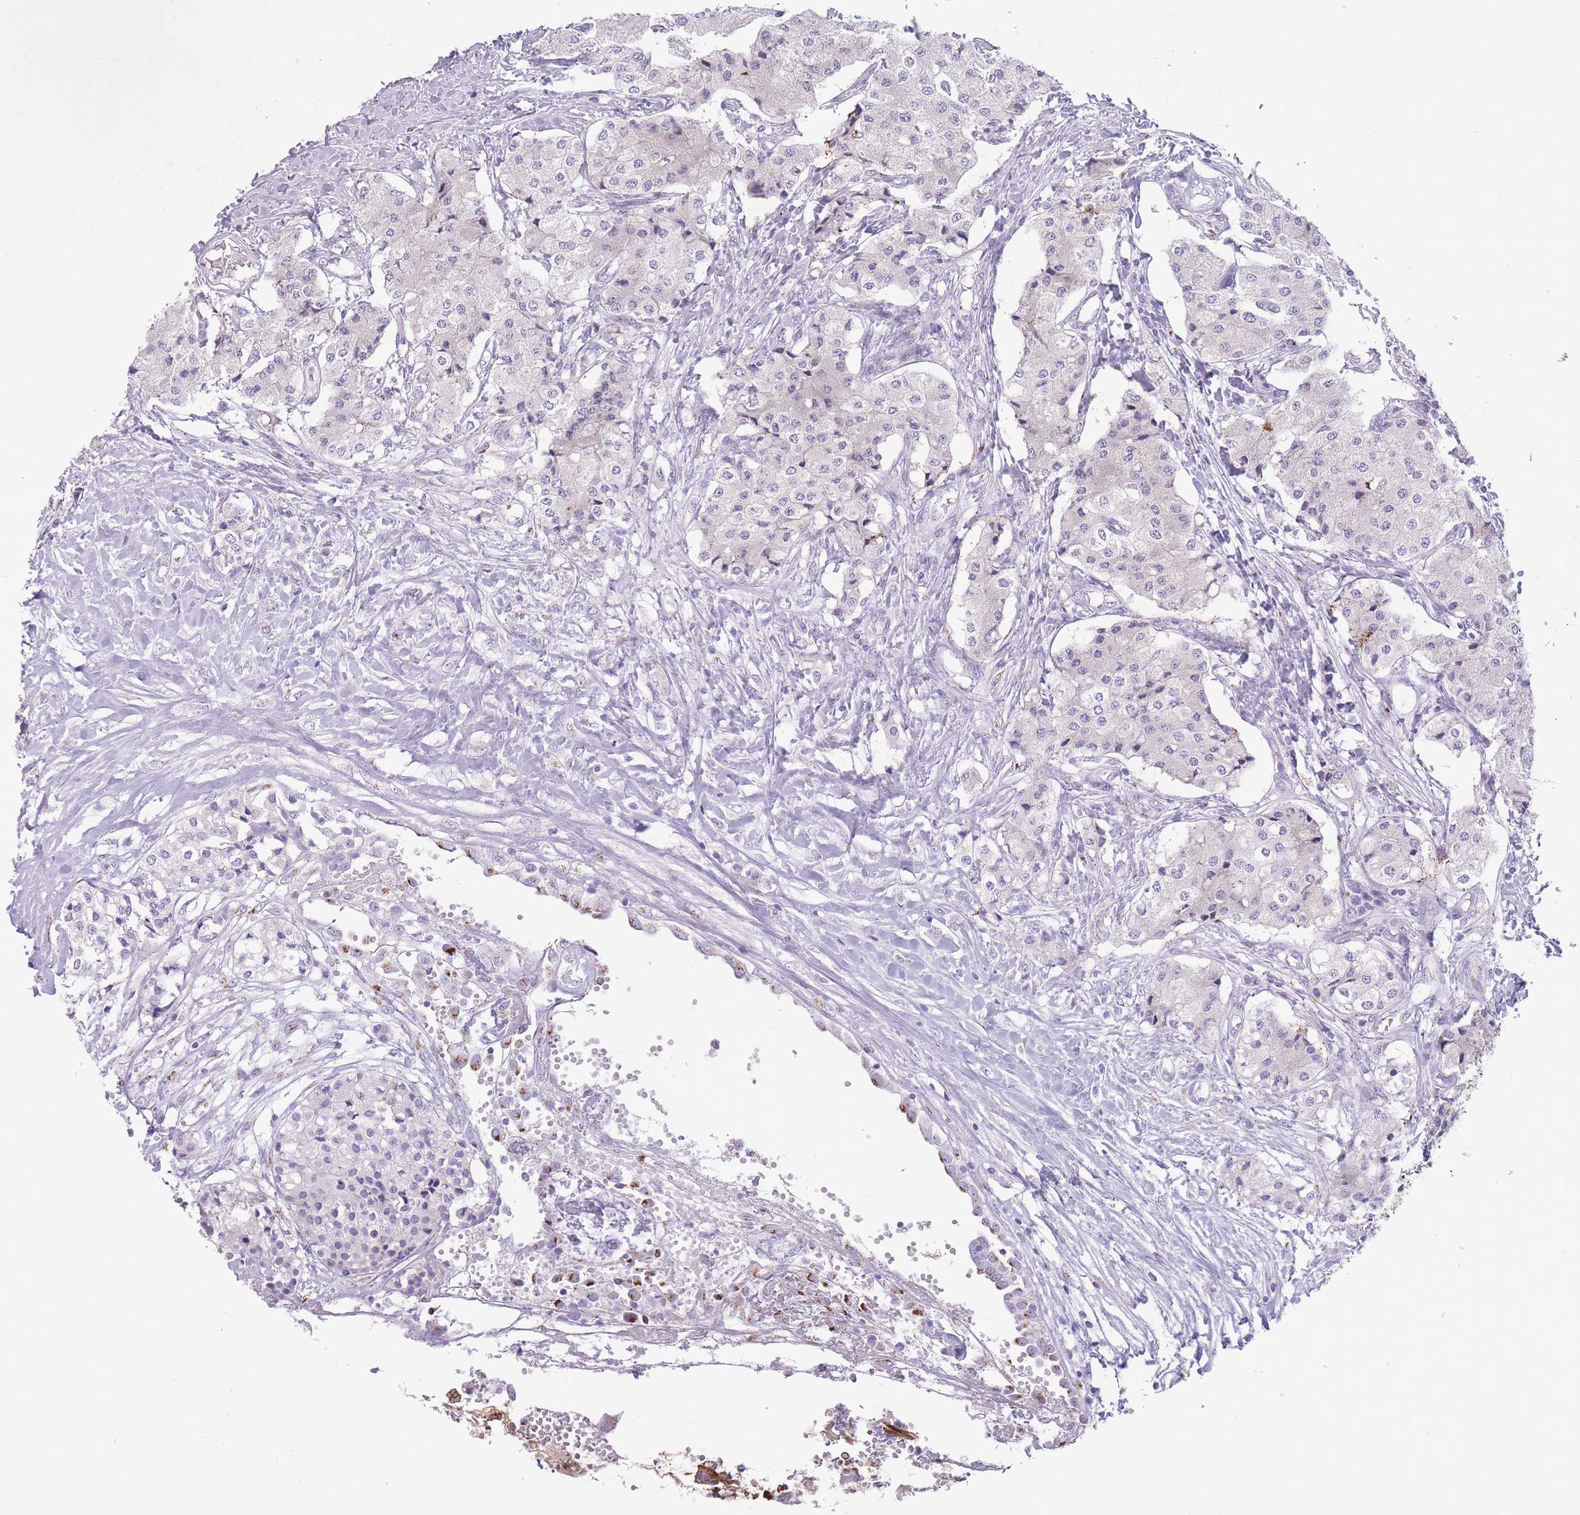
{"staining": {"intensity": "negative", "quantity": "none", "location": "none"}, "tissue": "carcinoid", "cell_type": "Tumor cells", "image_type": "cancer", "snomed": [{"axis": "morphology", "description": "Carcinoid, malignant, NOS"}, {"axis": "topography", "description": "Colon"}], "caption": "Carcinoid was stained to show a protein in brown. There is no significant staining in tumor cells.", "gene": "B4GALT2", "patient": {"sex": "female", "age": 52}}